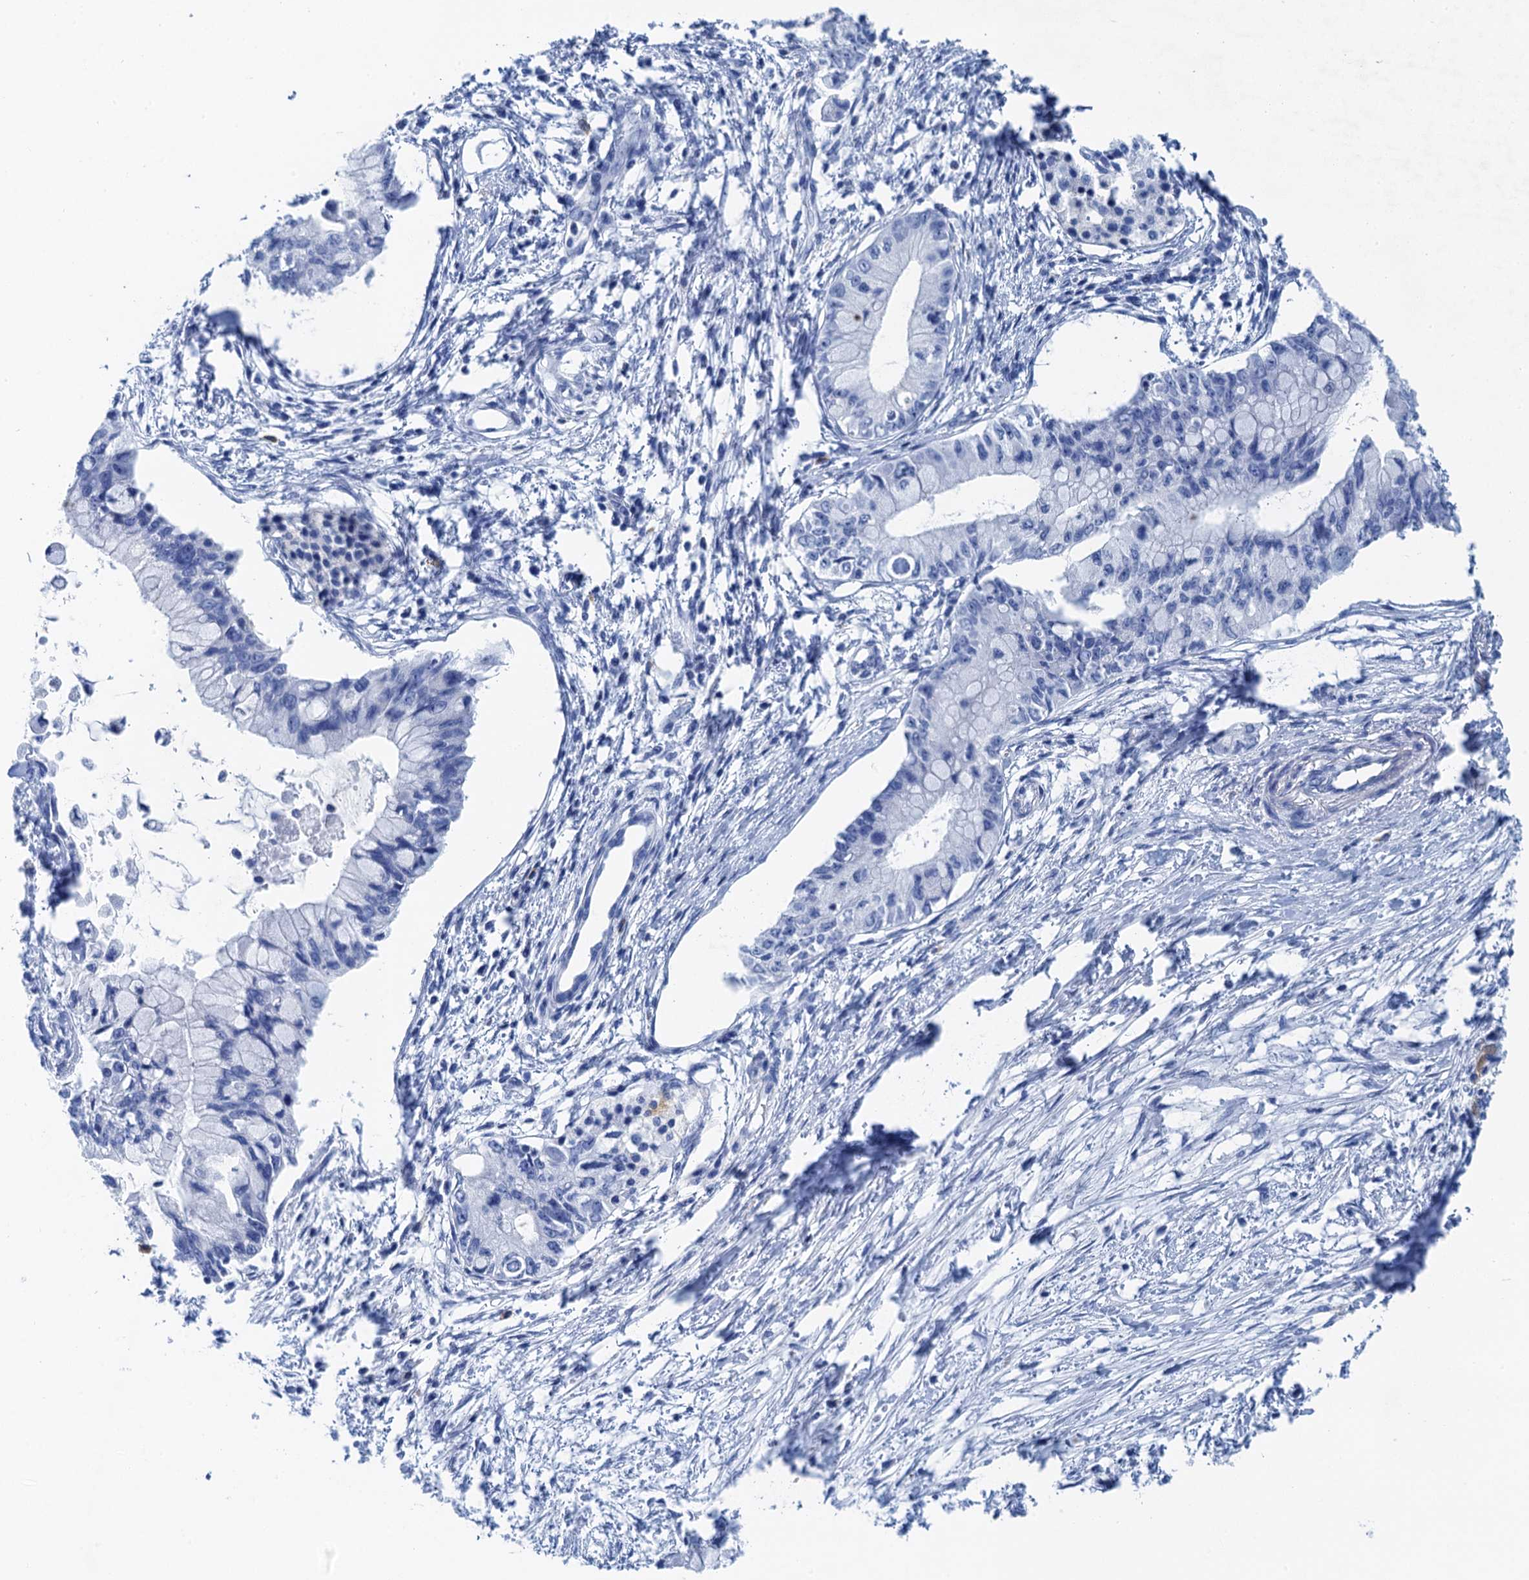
{"staining": {"intensity": "negative", "quantity": "none", "location": "none"}, "tissue": "pancreatic cancer", "cell_type": "Tumor cells", "image_type": "cancer", "snomed": [{"axis": "morphology", "description": "Adenocarcinoma, NOS"}, {"axis": "topography", "description": "Pancreas"}], "caption": "Pancreatic adenocarcinoma was stained to show a protein in brown. There is no significant positivity in tumor cells. (Stains: DAB (3,3'-diaminobenzidine) immunohistochemistry (IHC) with hematoxylin counter stain, Microscopy: brightfield microscopy at high magnification).", "gene": "NLRP10", "patient": {"sex": "male", "age": 48}}